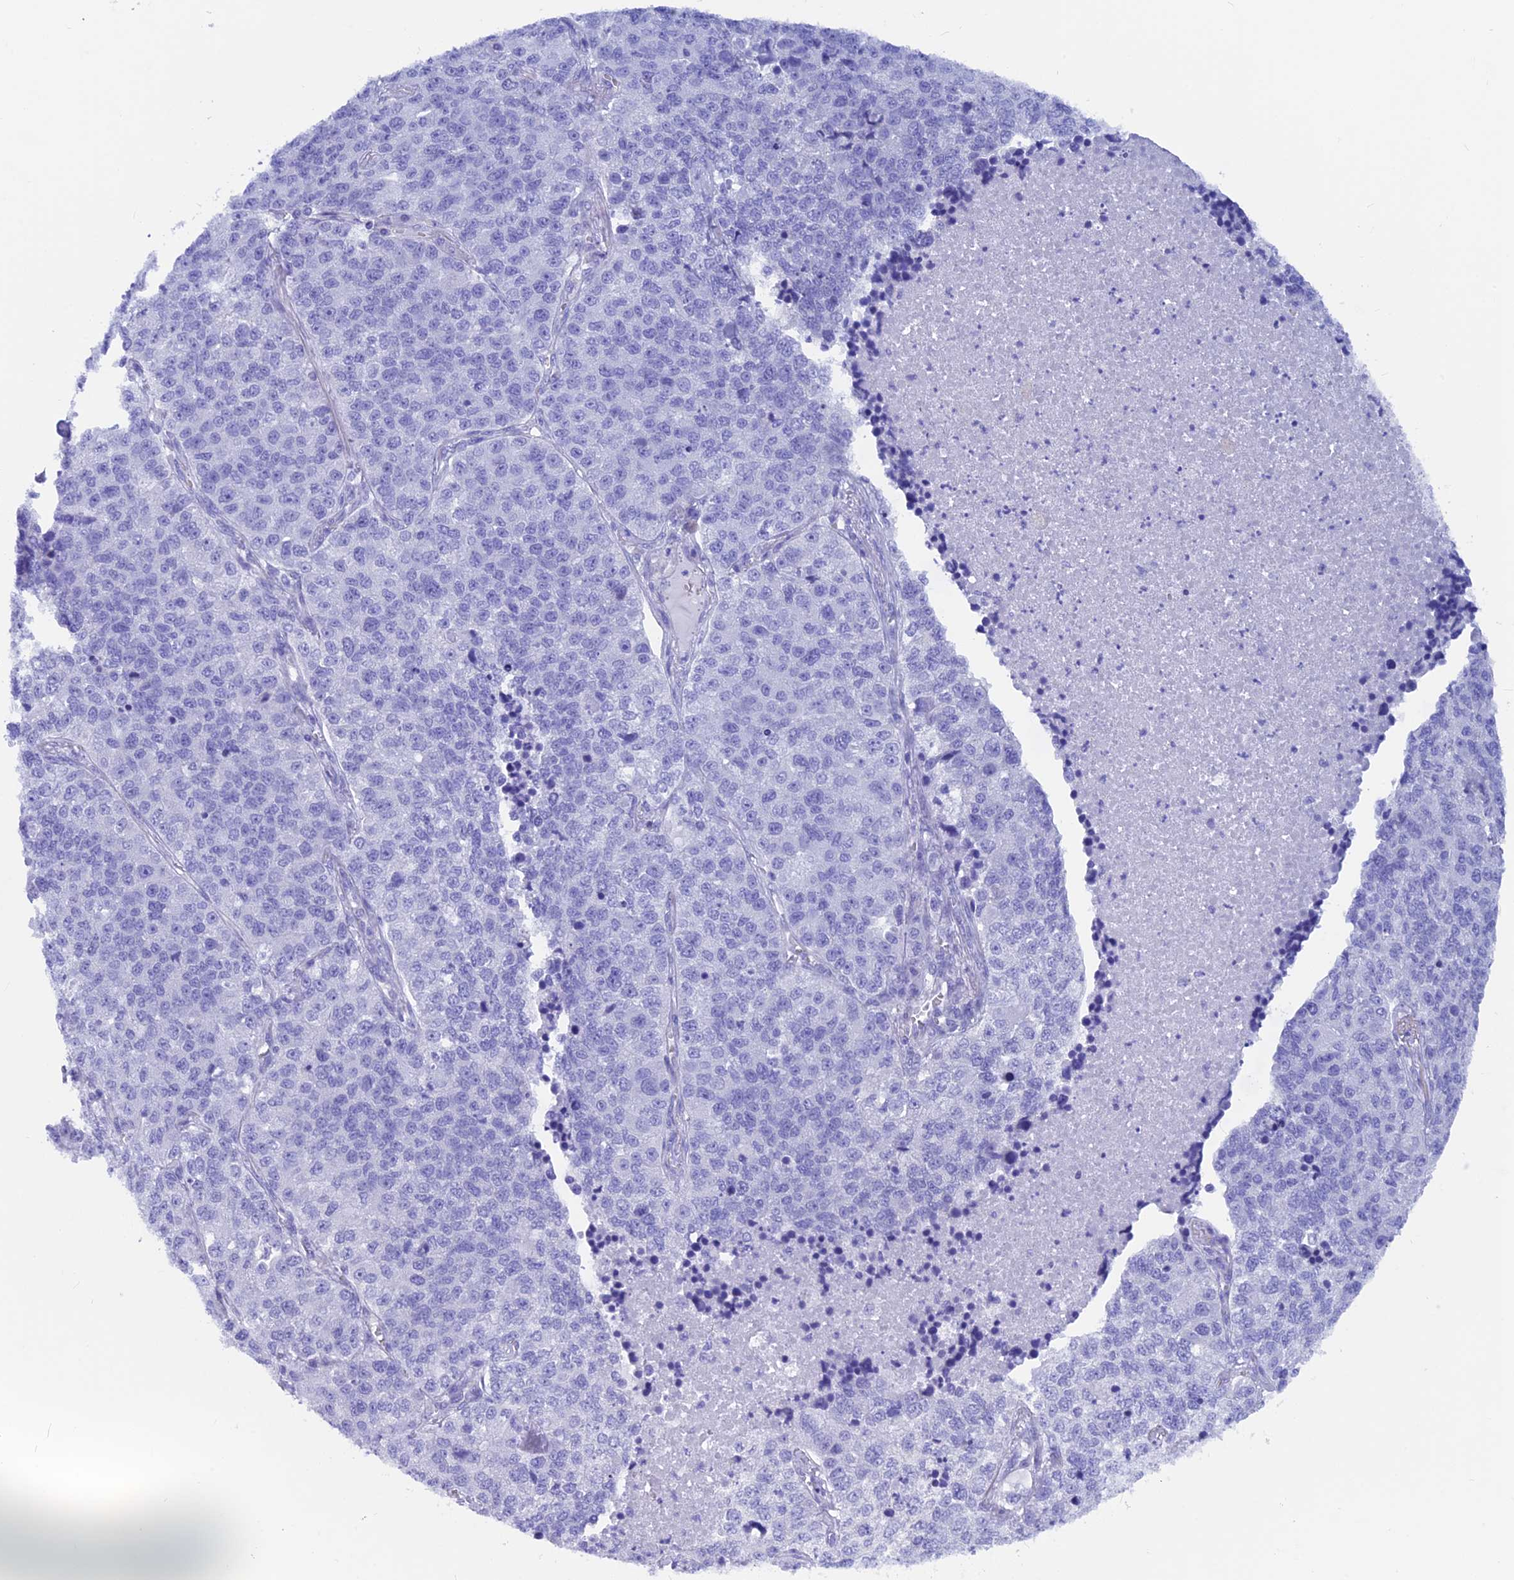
{"staining": {"intensity": "negative", "quantity": "none", "location": "none"}, "tissue": "lung cancer", "cell_type": "Tumor cells", "image_type": "cancer", "snomed": [{"axis": "morphology", "description": "Adenocarcinoma, NOS"}, {"axis": "topography", "description": "Lung"}], "caption": "Immunohistochemistry histopathology image of human lung adenocarcinoma stained for a protein (brown), which shows no expression in tumor cells. (Stains: DAB (3,3'-diaminobenzidine) IHC with hematoxylin counter stain, Microscopy: brightfield microscopy at high magnification).", "gene": "GNGT2", "patient": {"sex": "male", "age": 49}}